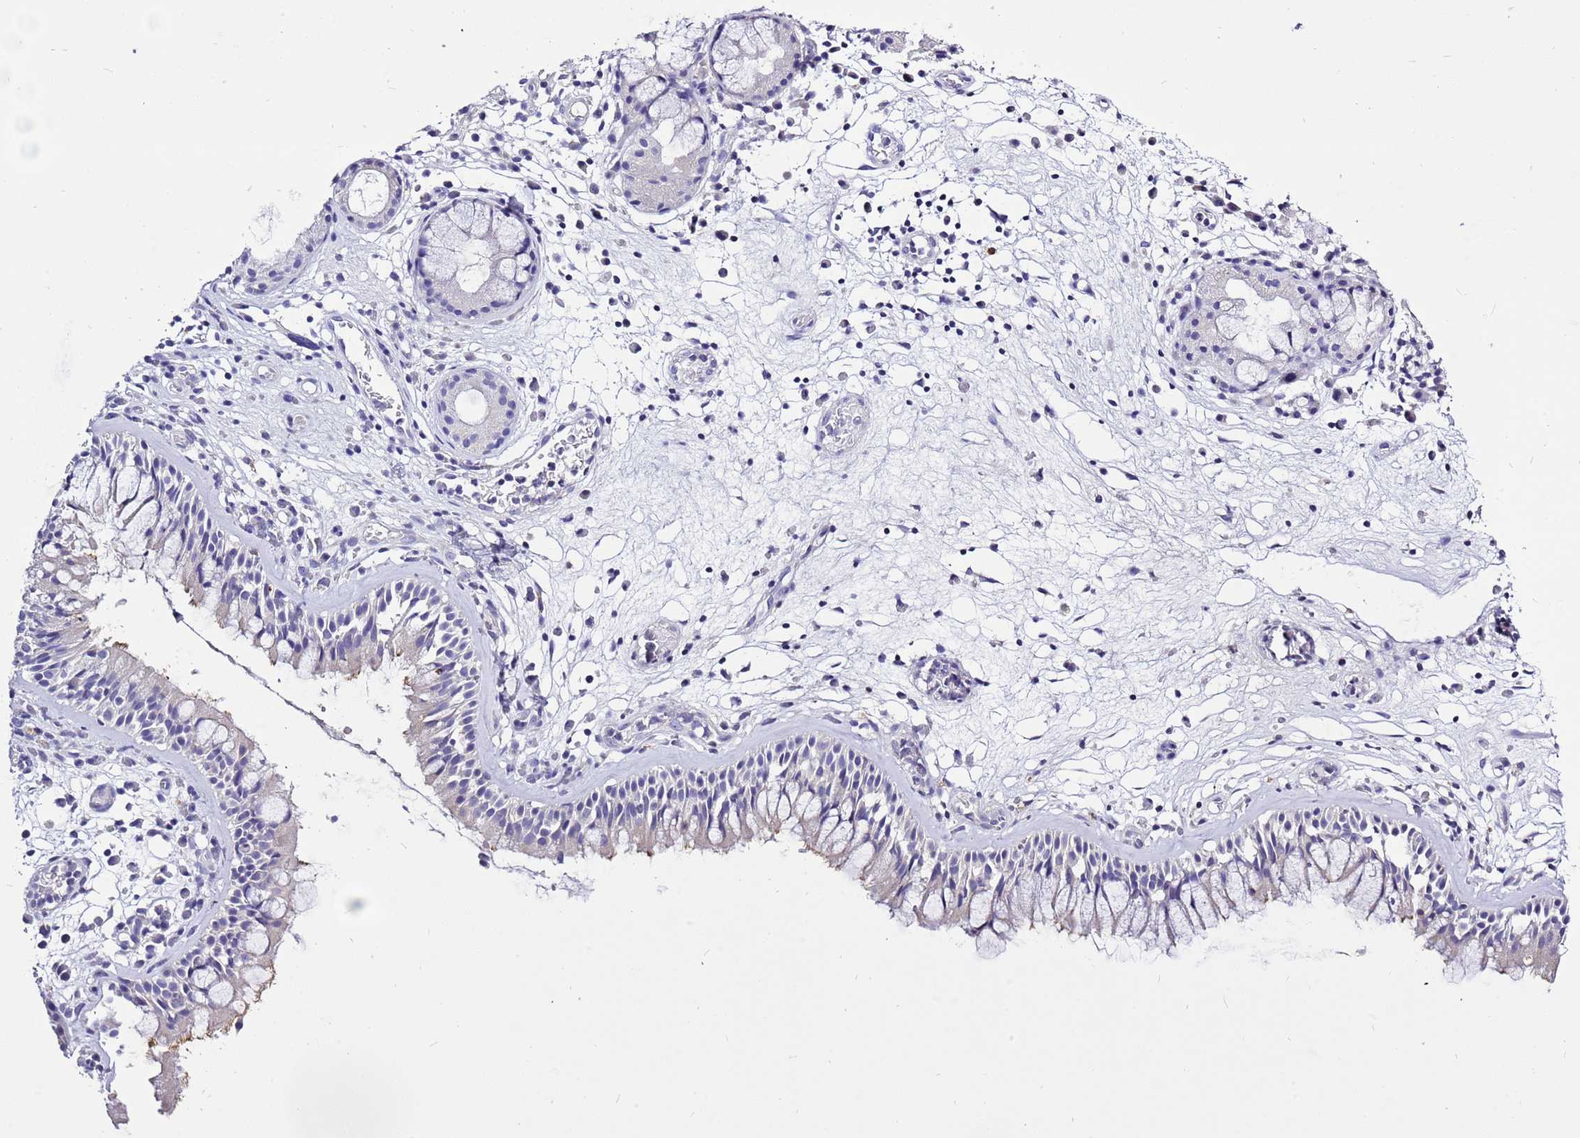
{"staining": {"intensity": "moderate", "quantity": "25%-75%", "location": "cytoplasmic/membranous"}, "tissue": "nasopharynx", "cell_type": "Respiratory epithelial cells", "image_type": "normal", "snomed": [{"axis": "morphology", "description": "Normal tissue, NOS"}, {"axis": "morphology", "description": "Inflammation, NOS"}, {"axis": "morphology", "description": "Malignant melanoma, Metastatic site"}, {"axis": "topography", "description": "Nasopharynx"}], "caption": "Benign nasopharynx reveals moderate cytoplasmic/membranous positivity in about 25%-75% of respiratory epithelial cells, visualized by immunohistochemistry.", "gene": "GLCE", "patient": {"sex": "male", "age": 70}}